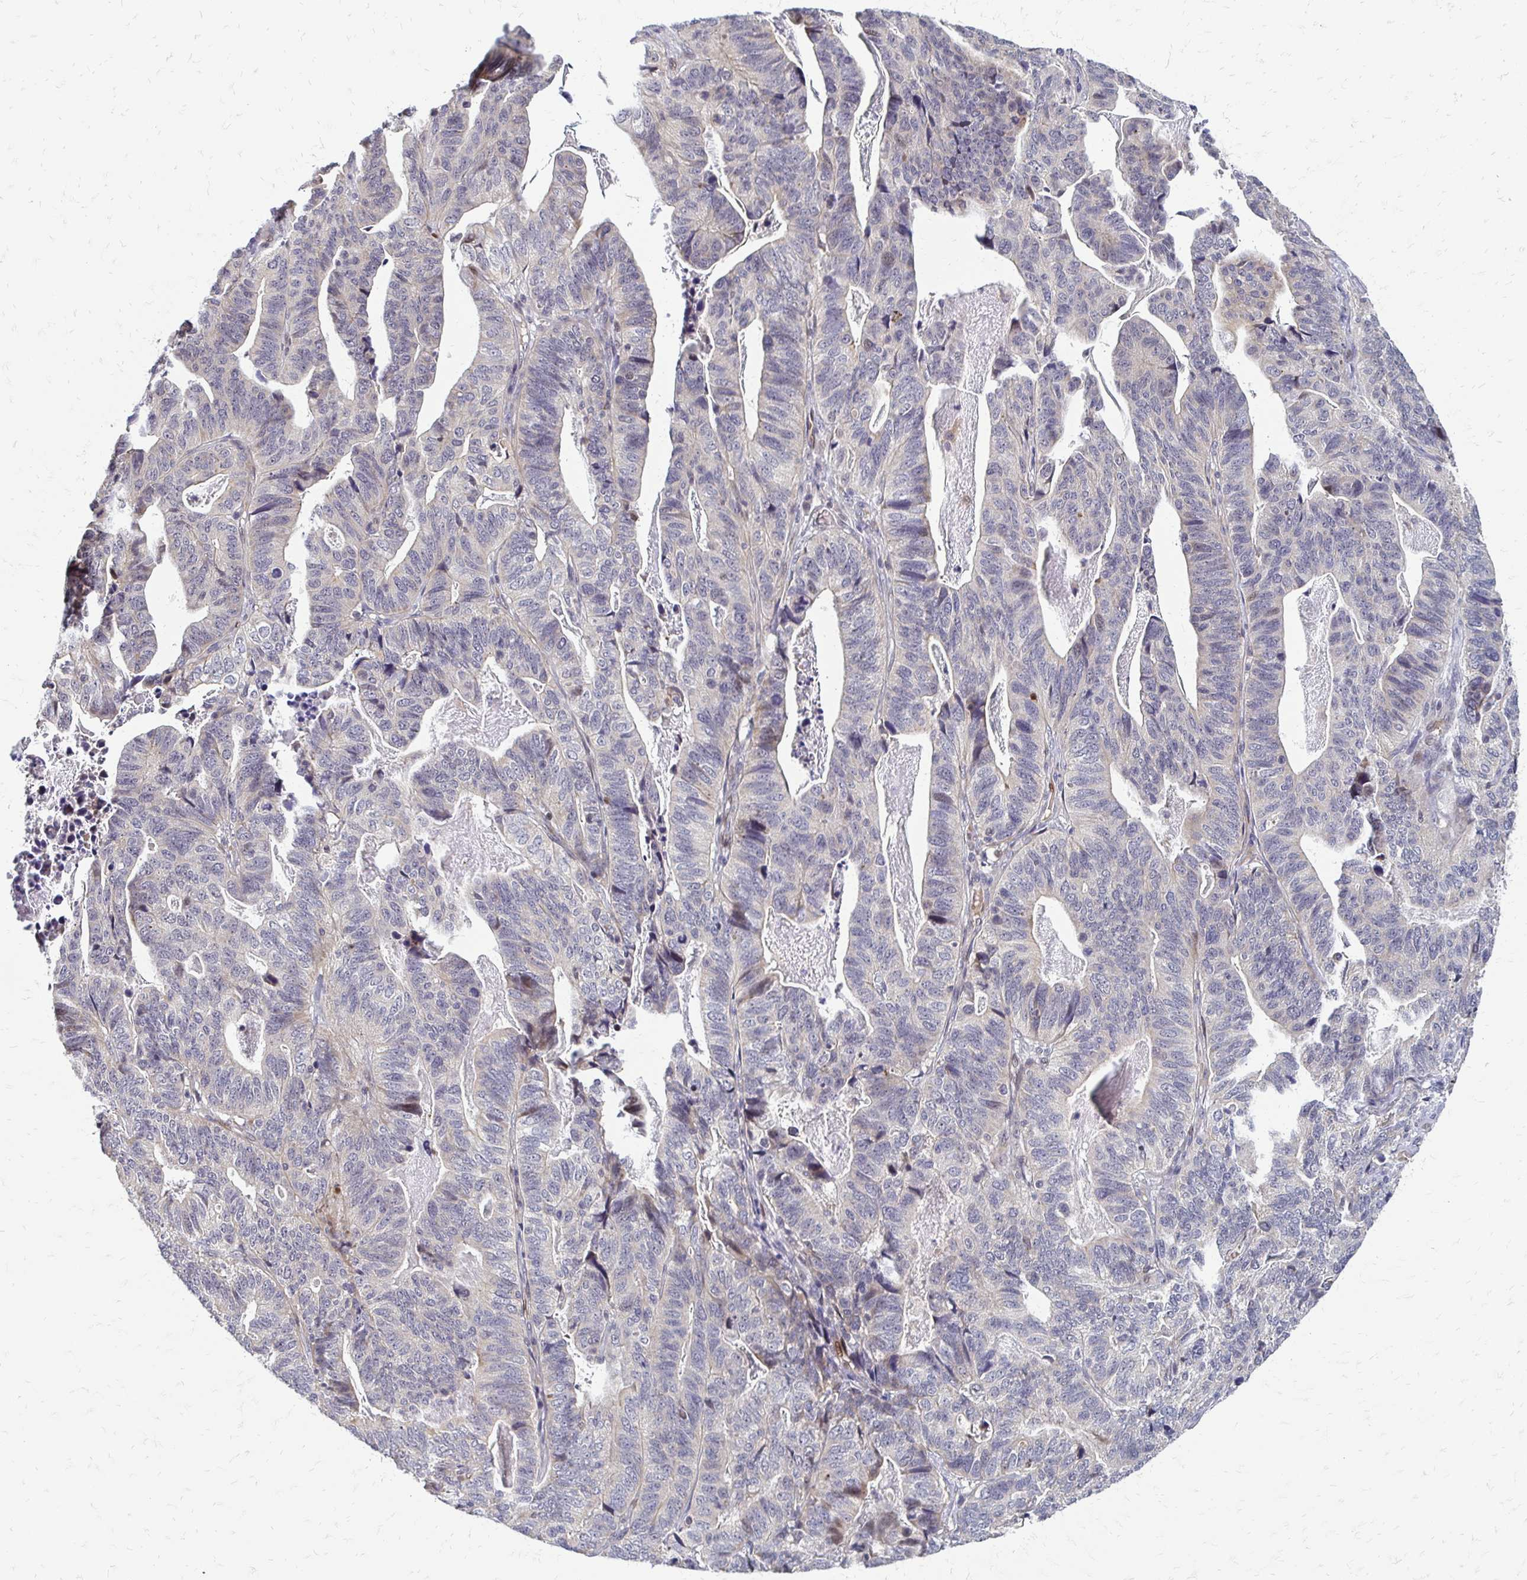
{"staining": {"intensity": "weak", "quantity": "25%-75%", "location": "cytoplasmic/membranous"}, "tissue": "stomach cancer", "cell_type": "Tumor cells", "image_type": "cancer", "snomed": [{"axis": "morphology", "description": "Adenocarcinoma, NOS"}, {"axis": "topography", "description": "Stomach, upper"}], "caption": "Immunohistochemistry photomicrograph of adenocarcinoma (stomach) stained for a protein (brown), which exhibits low levels of weak cytoplasmic/membranous staining in approximately 25%-75% of tumor cells.", "gene": "TRIR", "patient": {"sex": "female", "age": 67}}